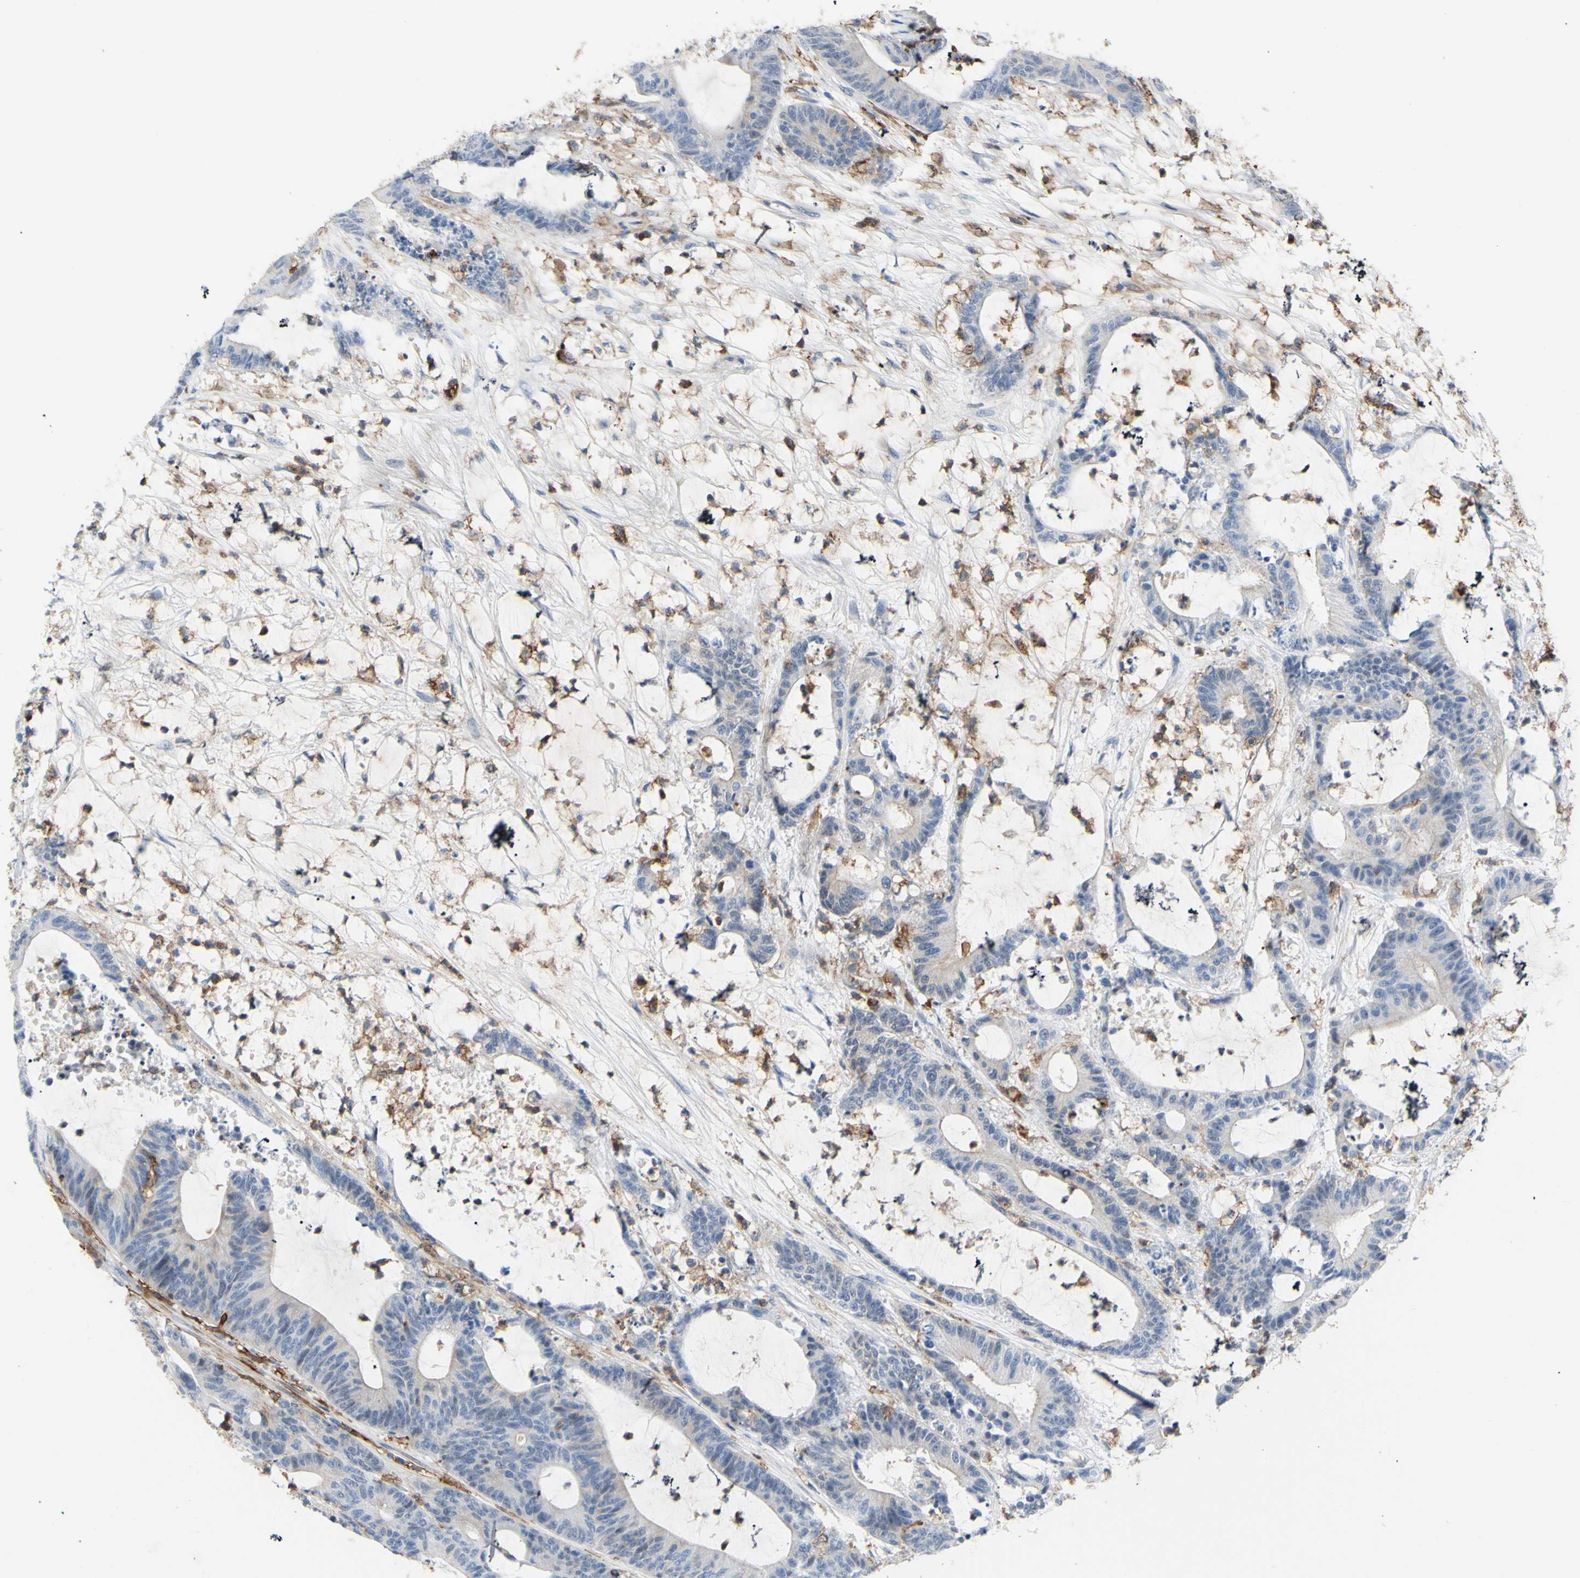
{"staining": {"intensity": "negative", "quantity": "none", "location": "none"}, "tissue": "colorectal cancer", "cell_type": "Tumor cells", "image_type": "cancer", "snomed": [{"axis": "morphology", "description": "Adenocarcinoma, NOS"}, {"axis": "topography", "description": "Colon"}], "caption": "This histopathology image is of colorectal cancer stained with IHC to label a protein in brown with the nuclei are counter-stained blue. There is no staining in tumor cells. The staining was performed using DAB to visualize the protein expression in brown, while the nuclei were stained in blue with hematoxylin (Magnification: 20x).", "gene": "FCGR2A", "patient": {"sex": "female", "age": 84}}